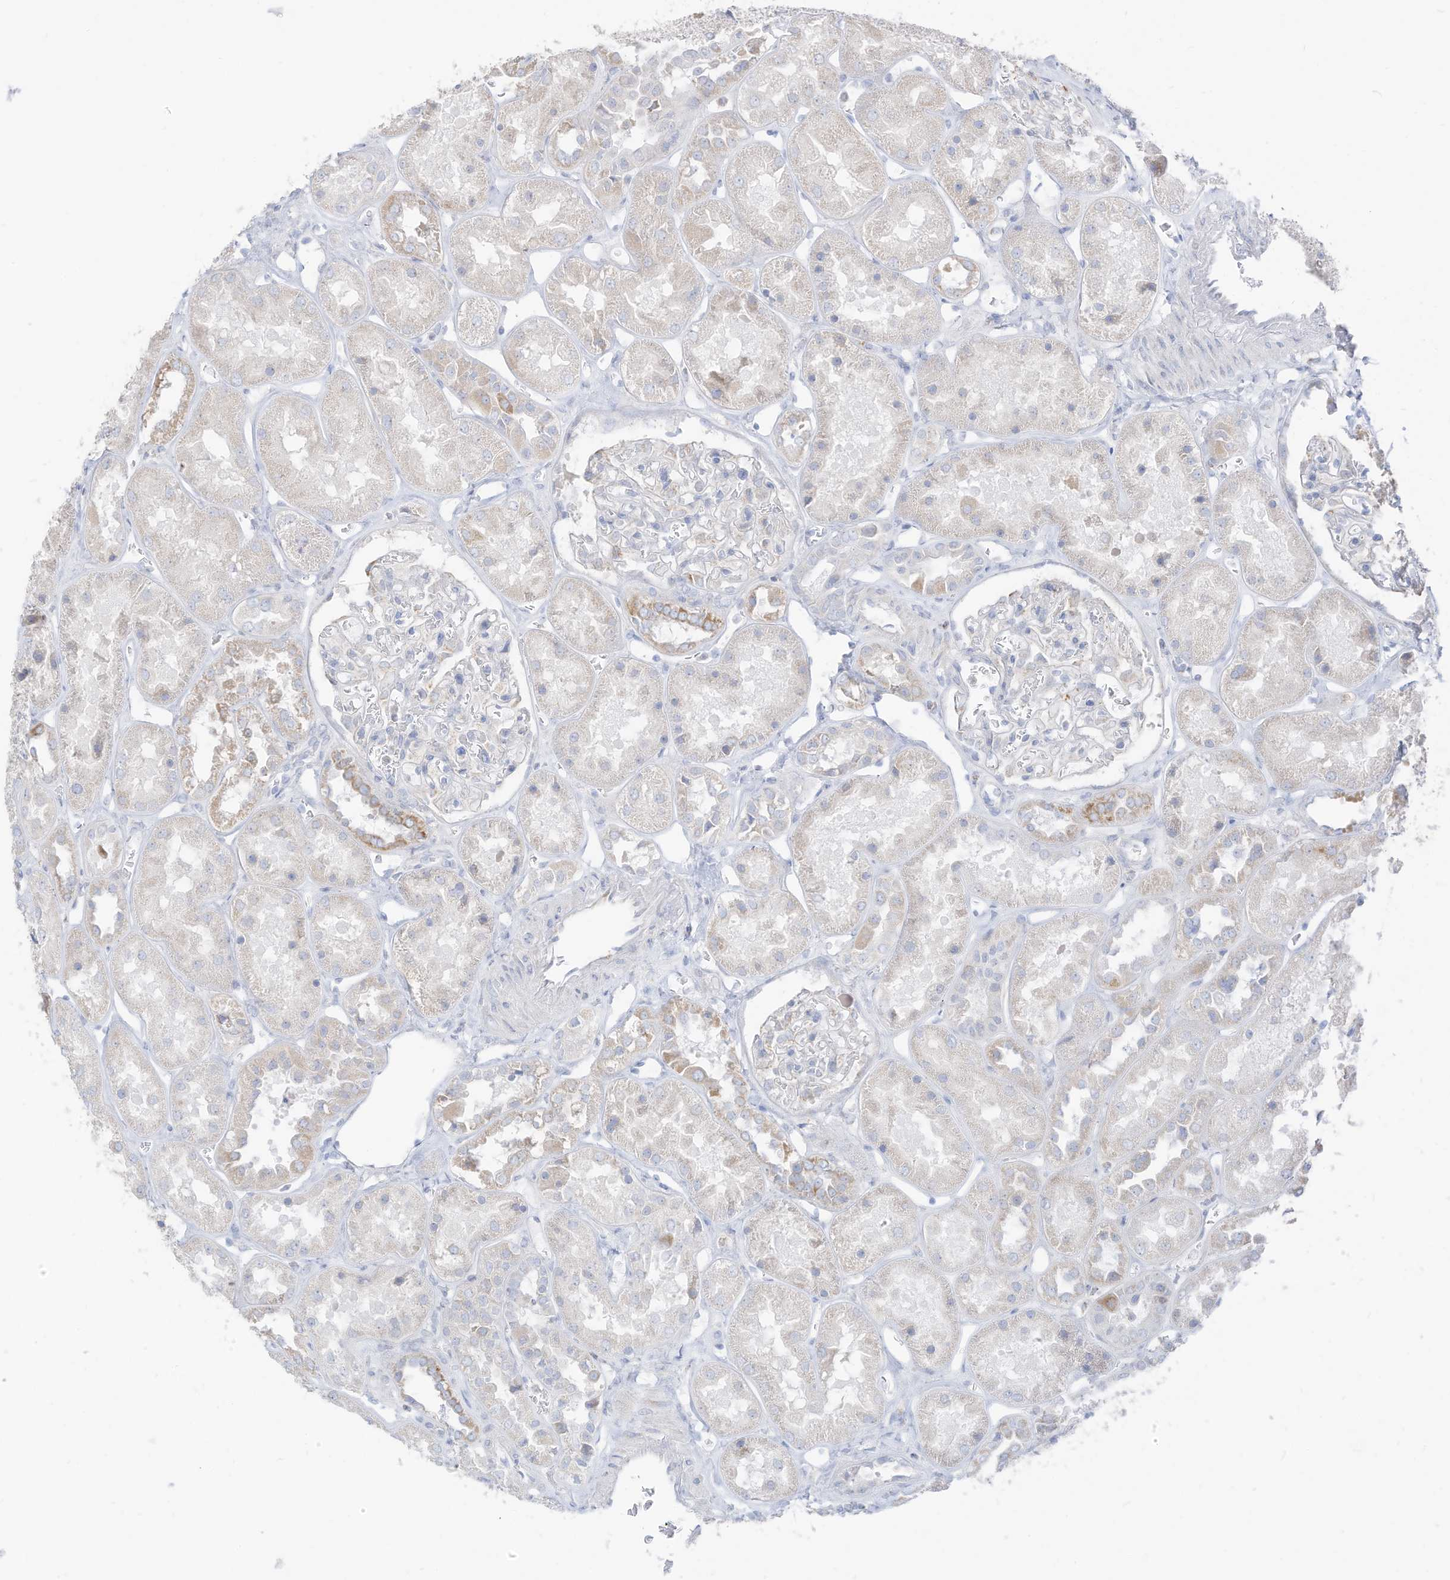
{"staining": {"intensity": "negative", "quantity": "none", "location": "none"}, "tissue": "kidney", "cell_type": "Cells in glomeruli", "image_type": "normal", "snomed": [{"axis": "morphology", "description": "Normal tissue, NOS"}, {"axis": "topography", "description": "Kidney"}], "caption": "DAB (3,3'-diaminobenzidine) immunohistochemical staining of unremarkable kidney displays no significant staining in cells in glomeruli.", "gene": "ETHE1", "patient": {"sex": "male", "age": 70}}